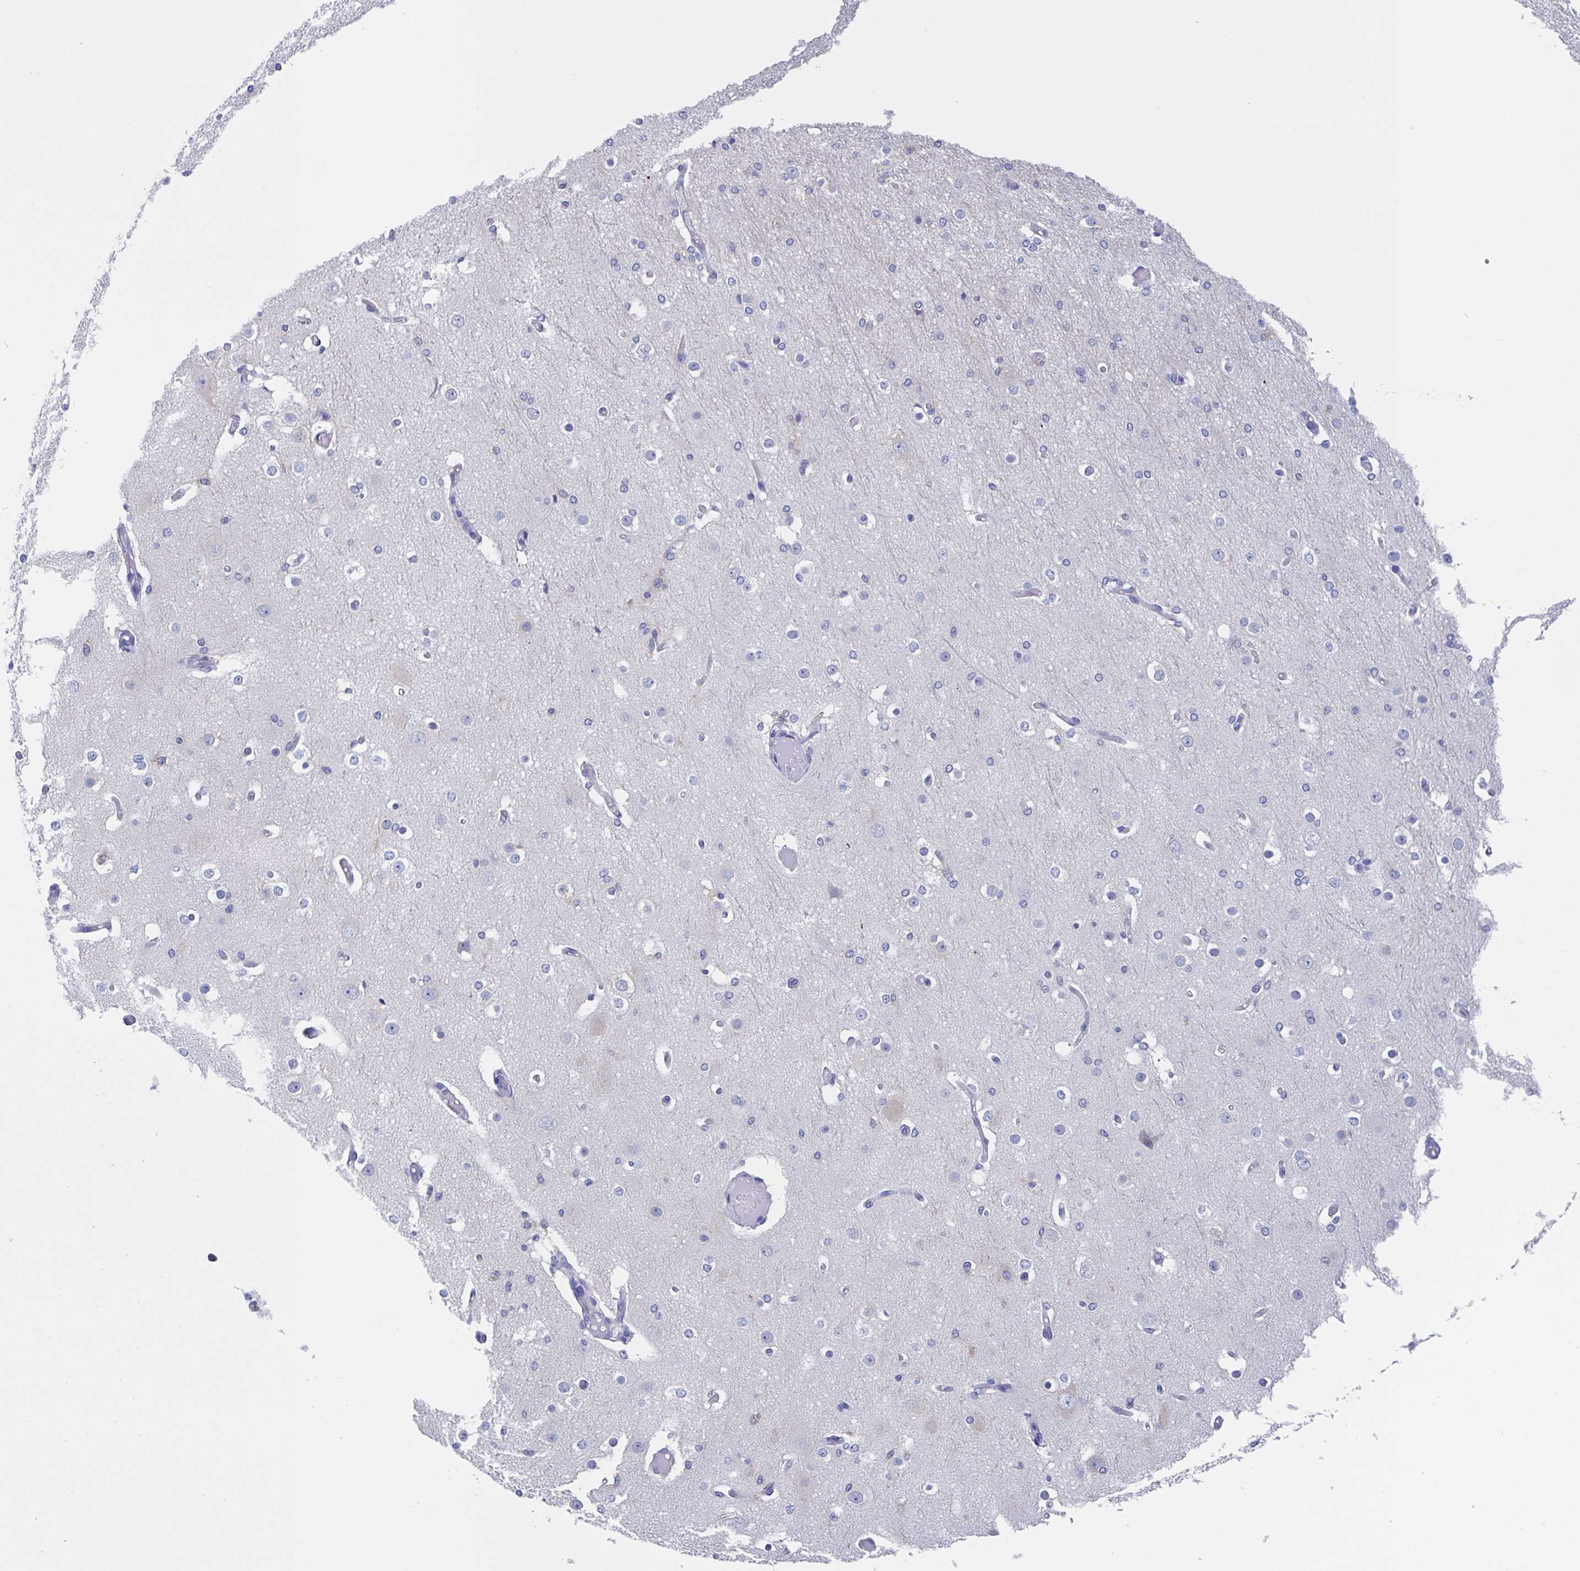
{"staining": {"intensity": "negative", "quantity": "none", "location": "none"}, "tissue": "cerebral cortex", "cell_type": "Endothelial cells", "image_type": "normal", "snomed": [{"axis": "morphology", "description": "Normal tissue, NOS"}, {"axis": "morphology", "description": "Inflammation, NOS"}, {"axis": "topography", "description": "Cerebral cortex"}], "caption": "DAB immunohistochemical staining of unremarkable human cerebral cortex demonstrates no significant expression in endothelial cells.", "gene": "FCGR3A", "patient": {"sex": "male", "age": 6}}